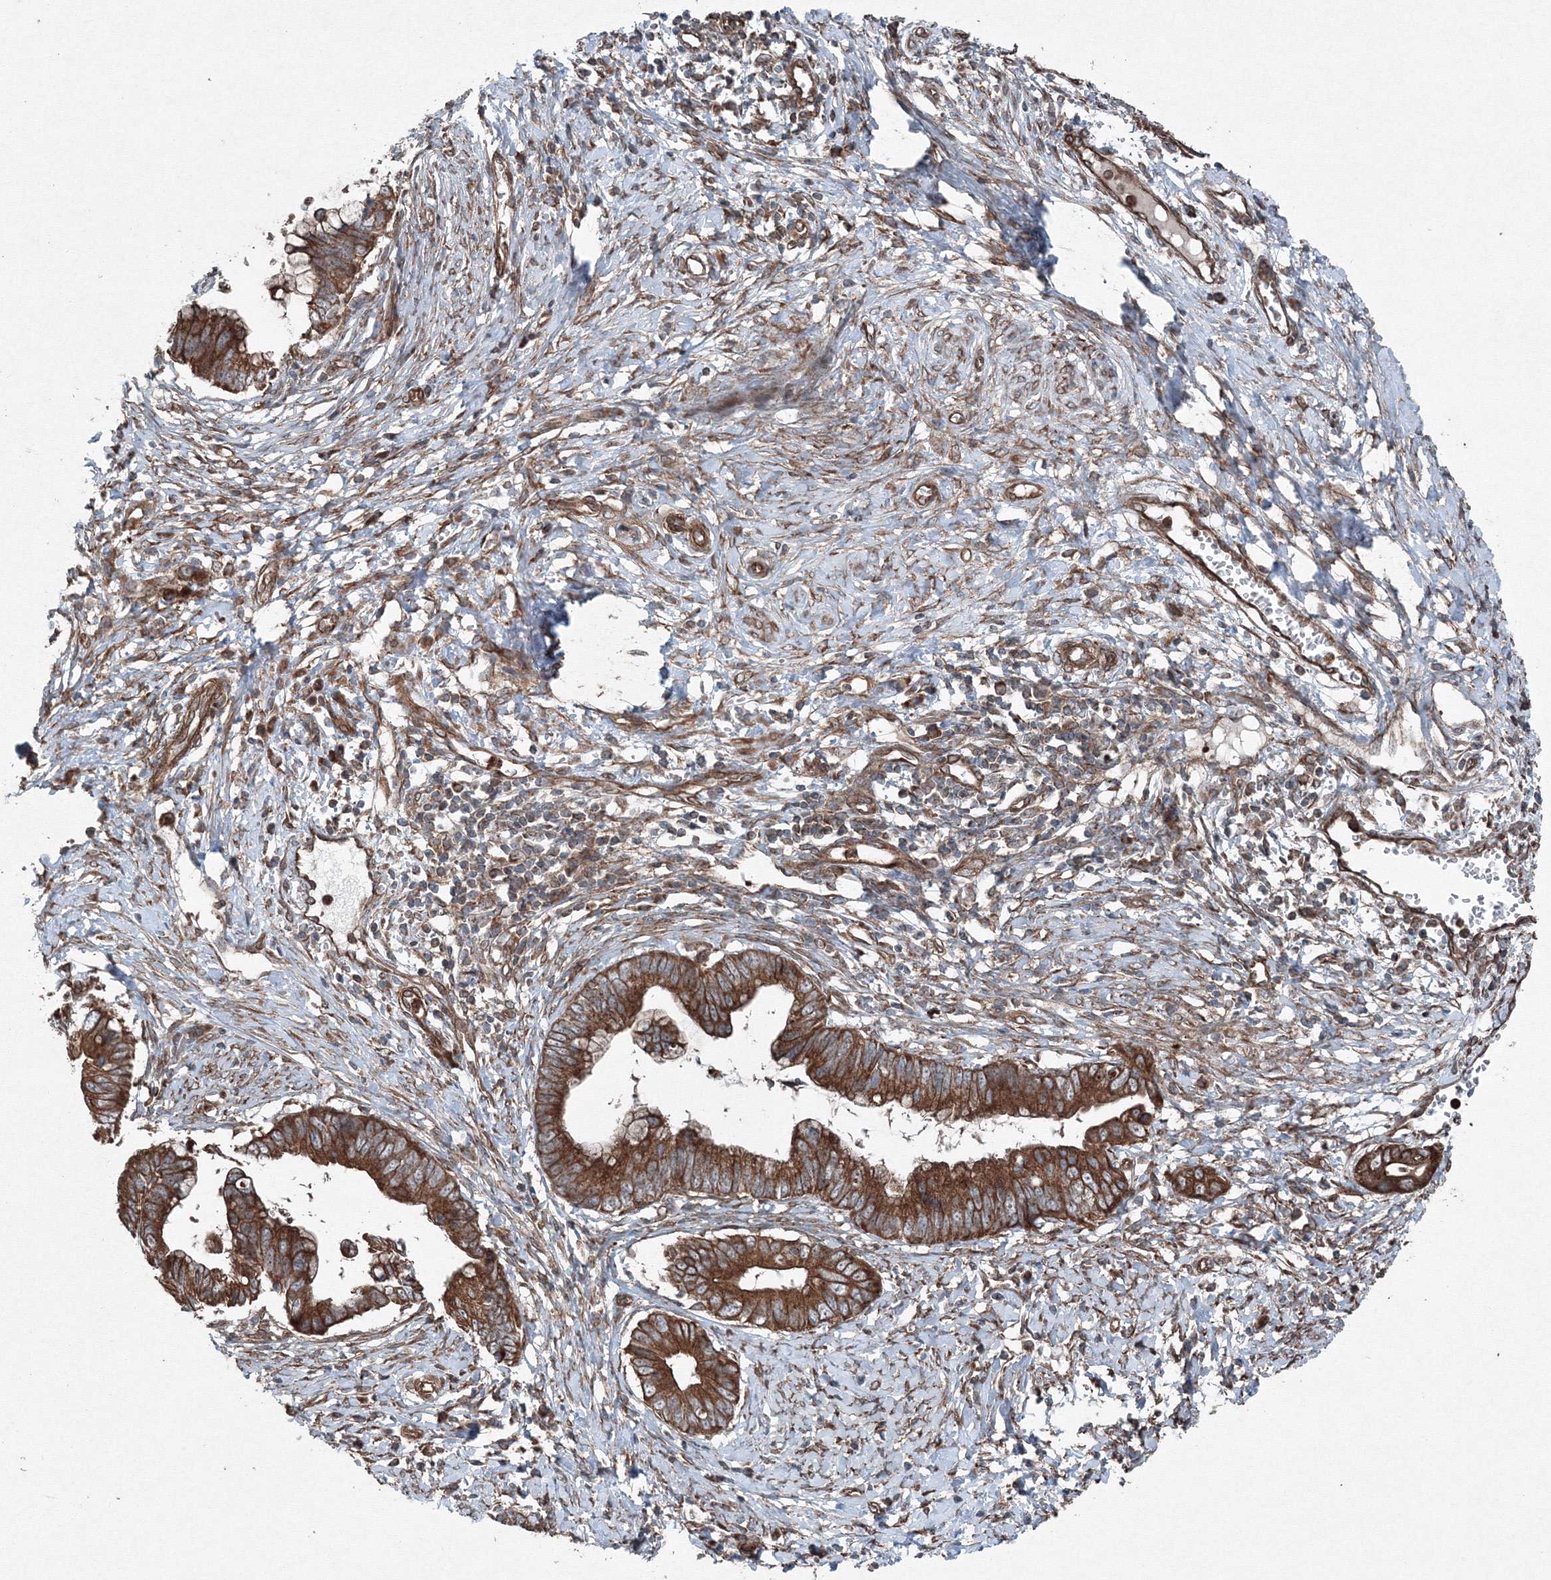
{"staining": {"intensity": "strong", "quantity": ">75%", "location": "cytoplasmic/membranous"}, "tissue": "cervical cancer", "cell_type": "Tumor cells", "image_type": "cancer", "snomed": [{"axis": "morphology", "description": "Adenocarcinoma, NOS"}, {"axis": "topography", "description": "Cervix"}], "caption": "A high-resolution histopathology image shows immunohistochemistry (IHC) staining of cervical adenocarcinoma, which displays strong cytoplasmic/membranous staining in approximately >75% of tumor cells. Nuclei are stained in blue.", "gene": "COPS7B", "patient": {"sex": "female", "age": 44}}